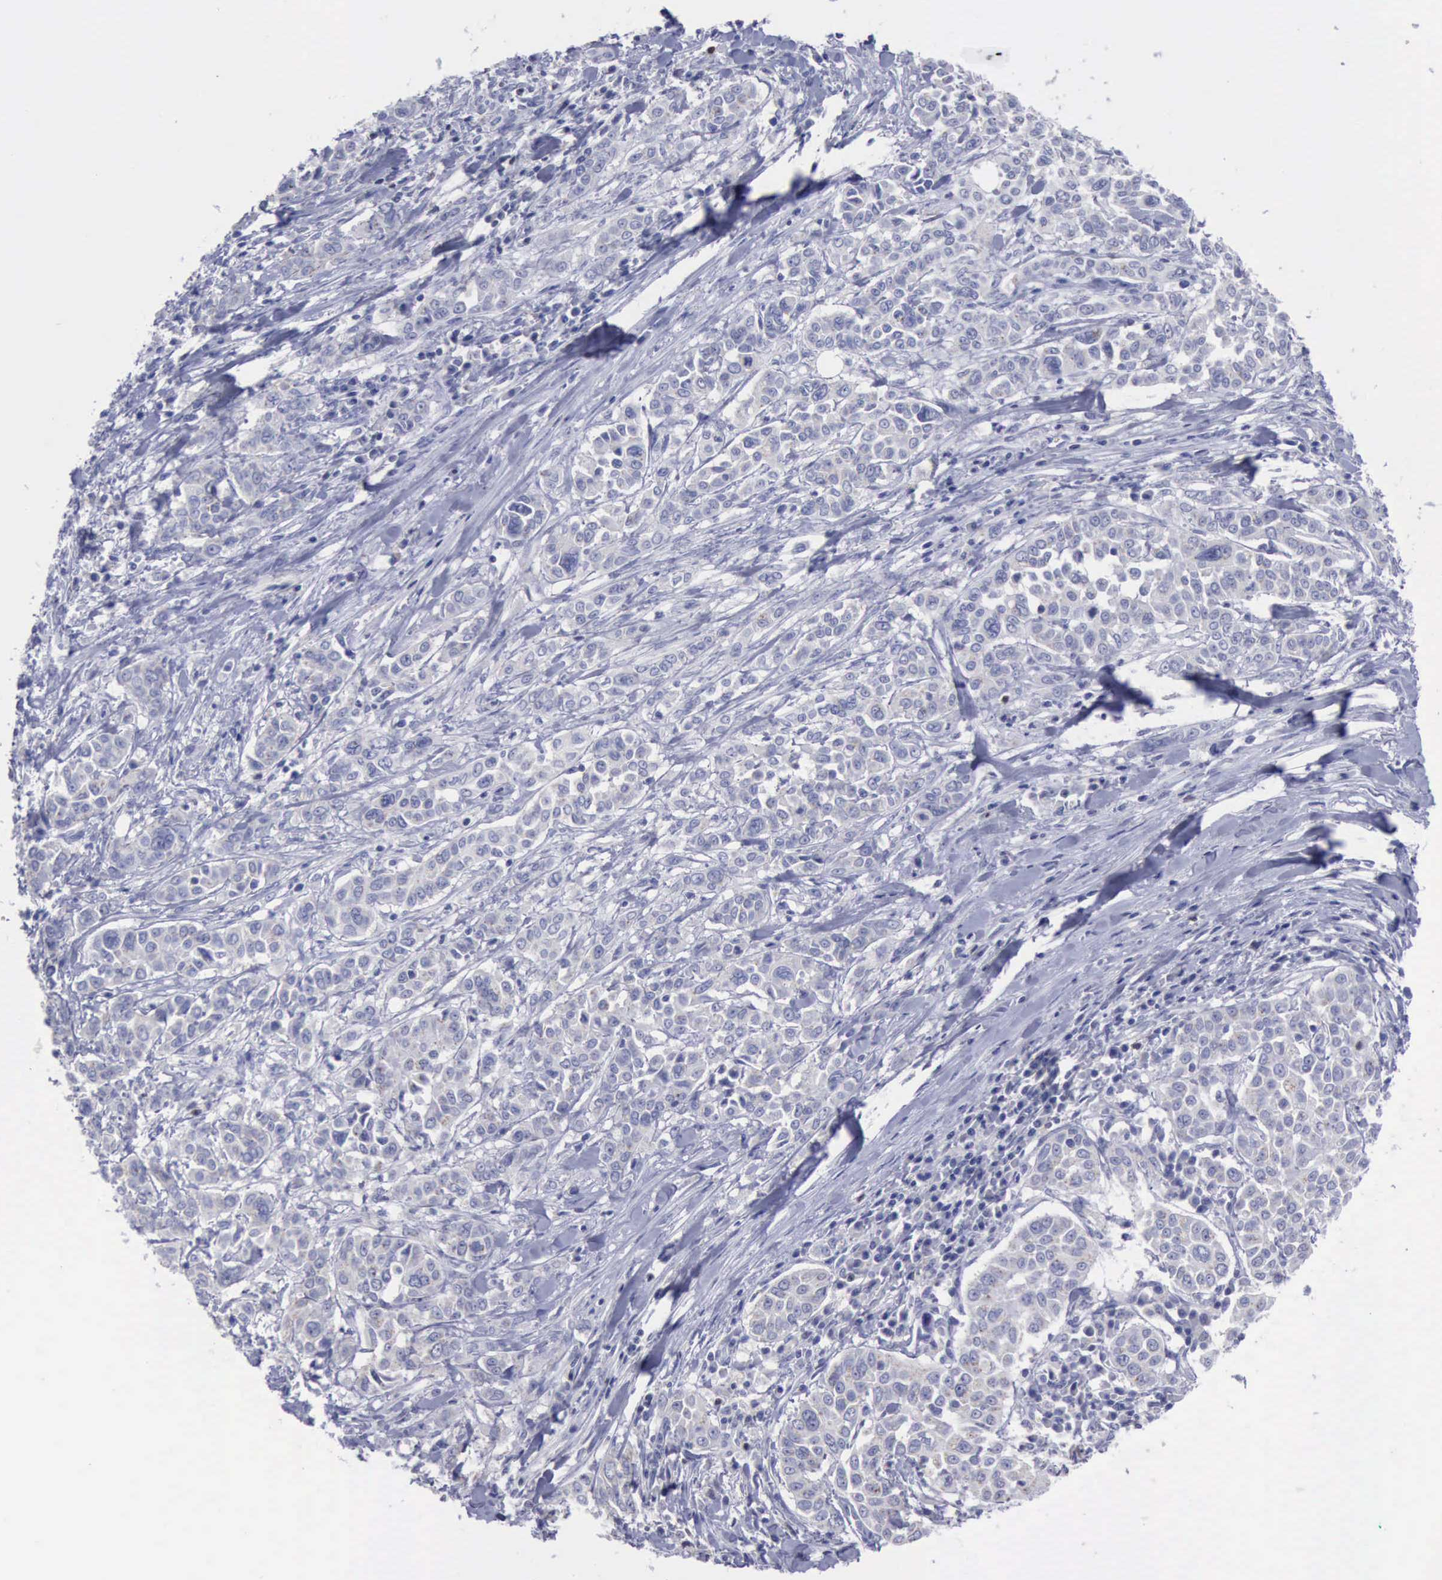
{"staining": {"intensity": "negative", "quantity": "none", "location": "none"}, "tissue": "pancreatic cancer", "cell_type": "Tumor cells", "image_type": "cancer", "snomed": [{"axis": "morphology", "description": "Adenocarcinoma, NOS"}, {"axis": "topography", "description": "Pancreas"}], "caption": "Pancreatic cancer was stained to show a protein in brown. There is no significant staining in tumor cells.", "gene": "SATB2", "patient": {"sex": "female", "age": 52}}